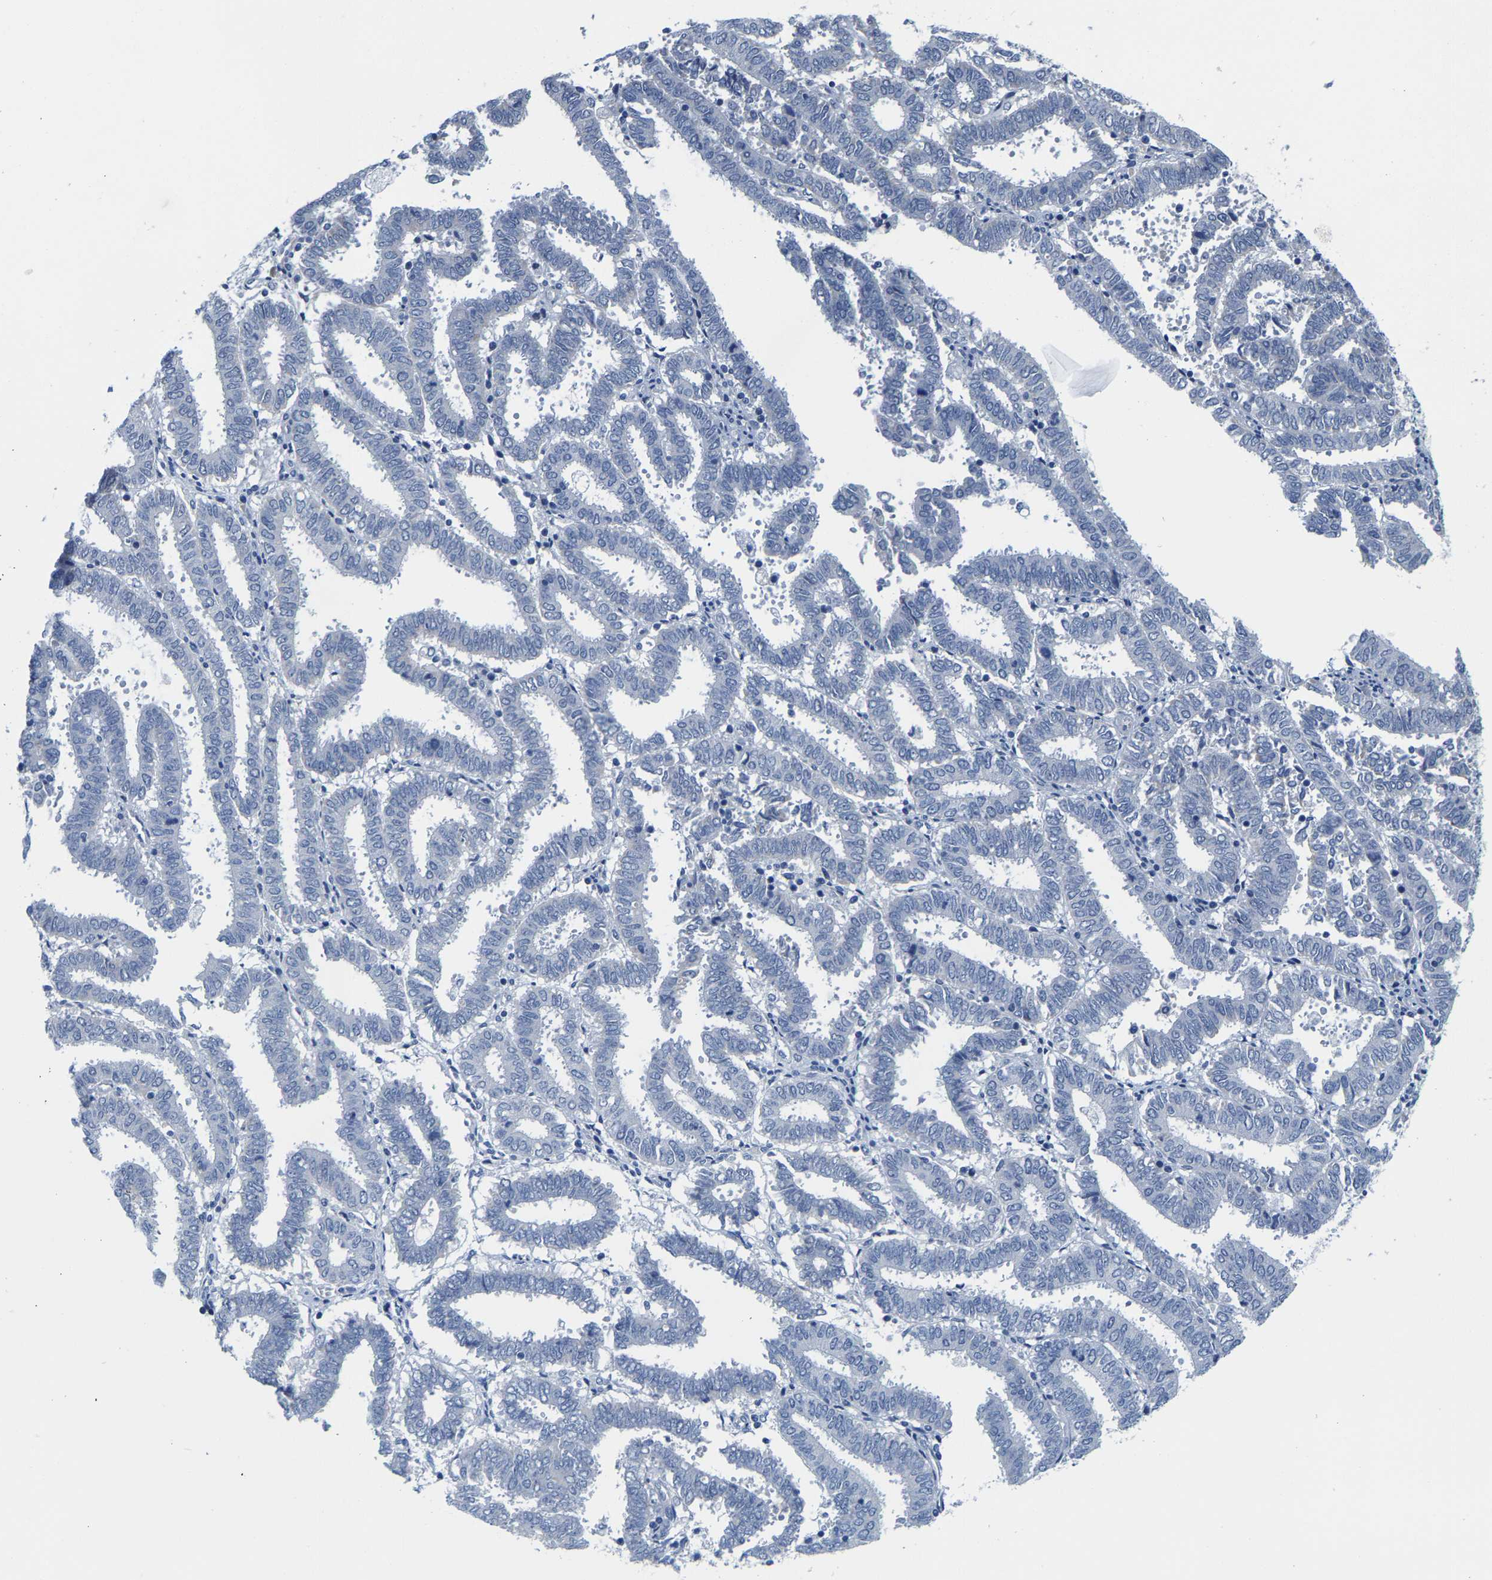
{"staining": {"intensity": "weak", "quantity": "<25%", "location": "cytoplasmic/membranous"}, "tissue": "endometrial cancer", "cell_type": "Tumor cells", "image_type": "cancer", "snomed": [{"axis": "morphology", "description": "Adenocarcinoma, NOS"}, {"axis": "topography", "description": "Uterus"}], "caption": "Immunohistochemistry of human endometrial cancer exhibits no staining in tumor cells.", "gene": "KLHL1", "patient": {"sex": "female", "age": 83}}